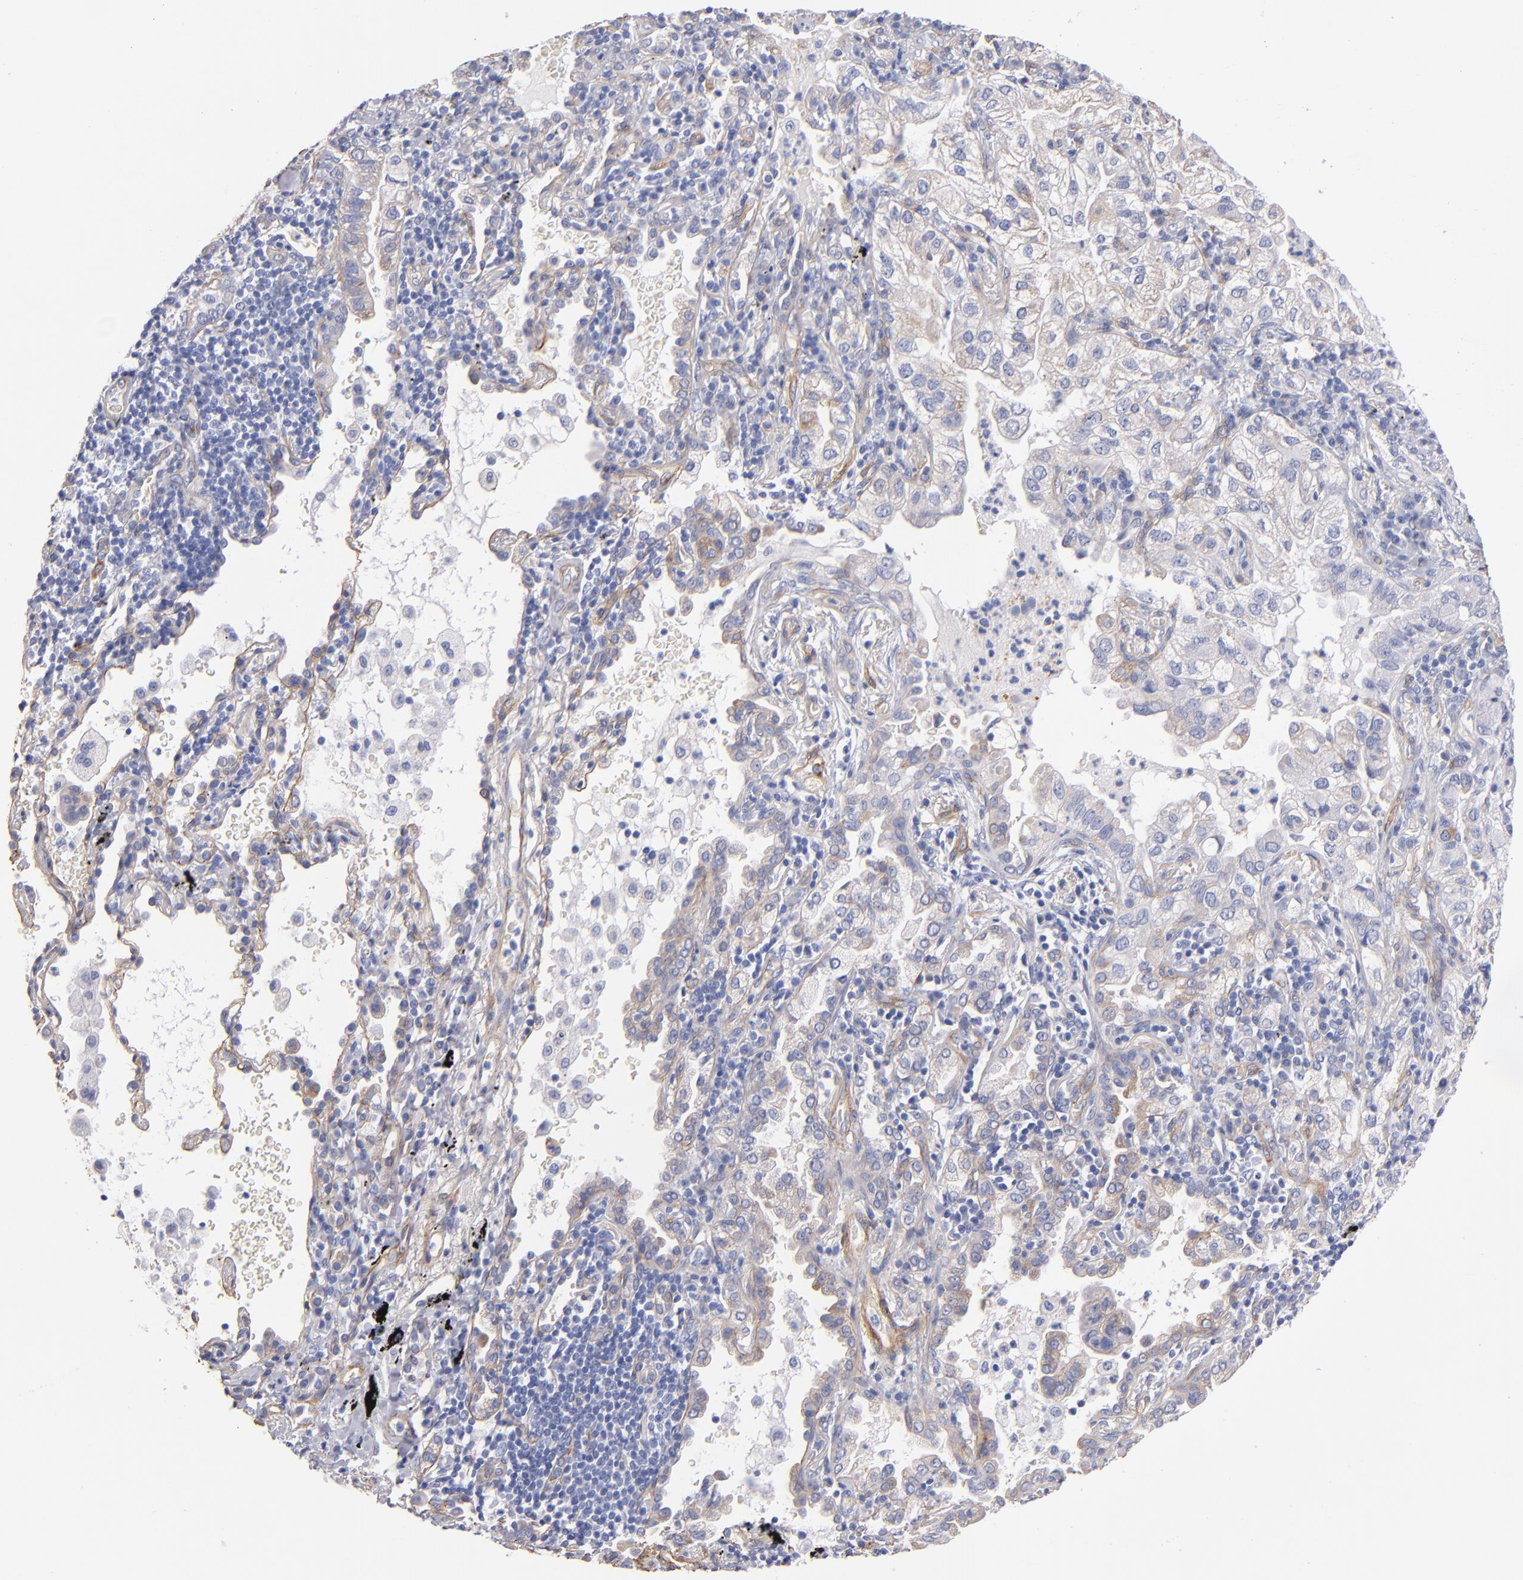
{"staining": {"intensity": "weak", "quantity": "25%-75%", "location": "cytoplasmic/membranous"}, "tissue": "lung cancer", "cell_type": "Tumor cells", "image_type": "cancer", "snomed": [{"axis": "morphology", "description": "Adenocarcinoma, NOS"}, {"axis": "topography", "description": "Lung"}], "caption": "Immunohistochemical staining of human adenocarcinoma (lung) displays weak cytoplasmic/membranous protein positivity in approximately 25%-75% of tumor cells. Nuclei are stained in blue.", "gene": "LAMC1", "patient": {"sex": "female", "age": 50}}